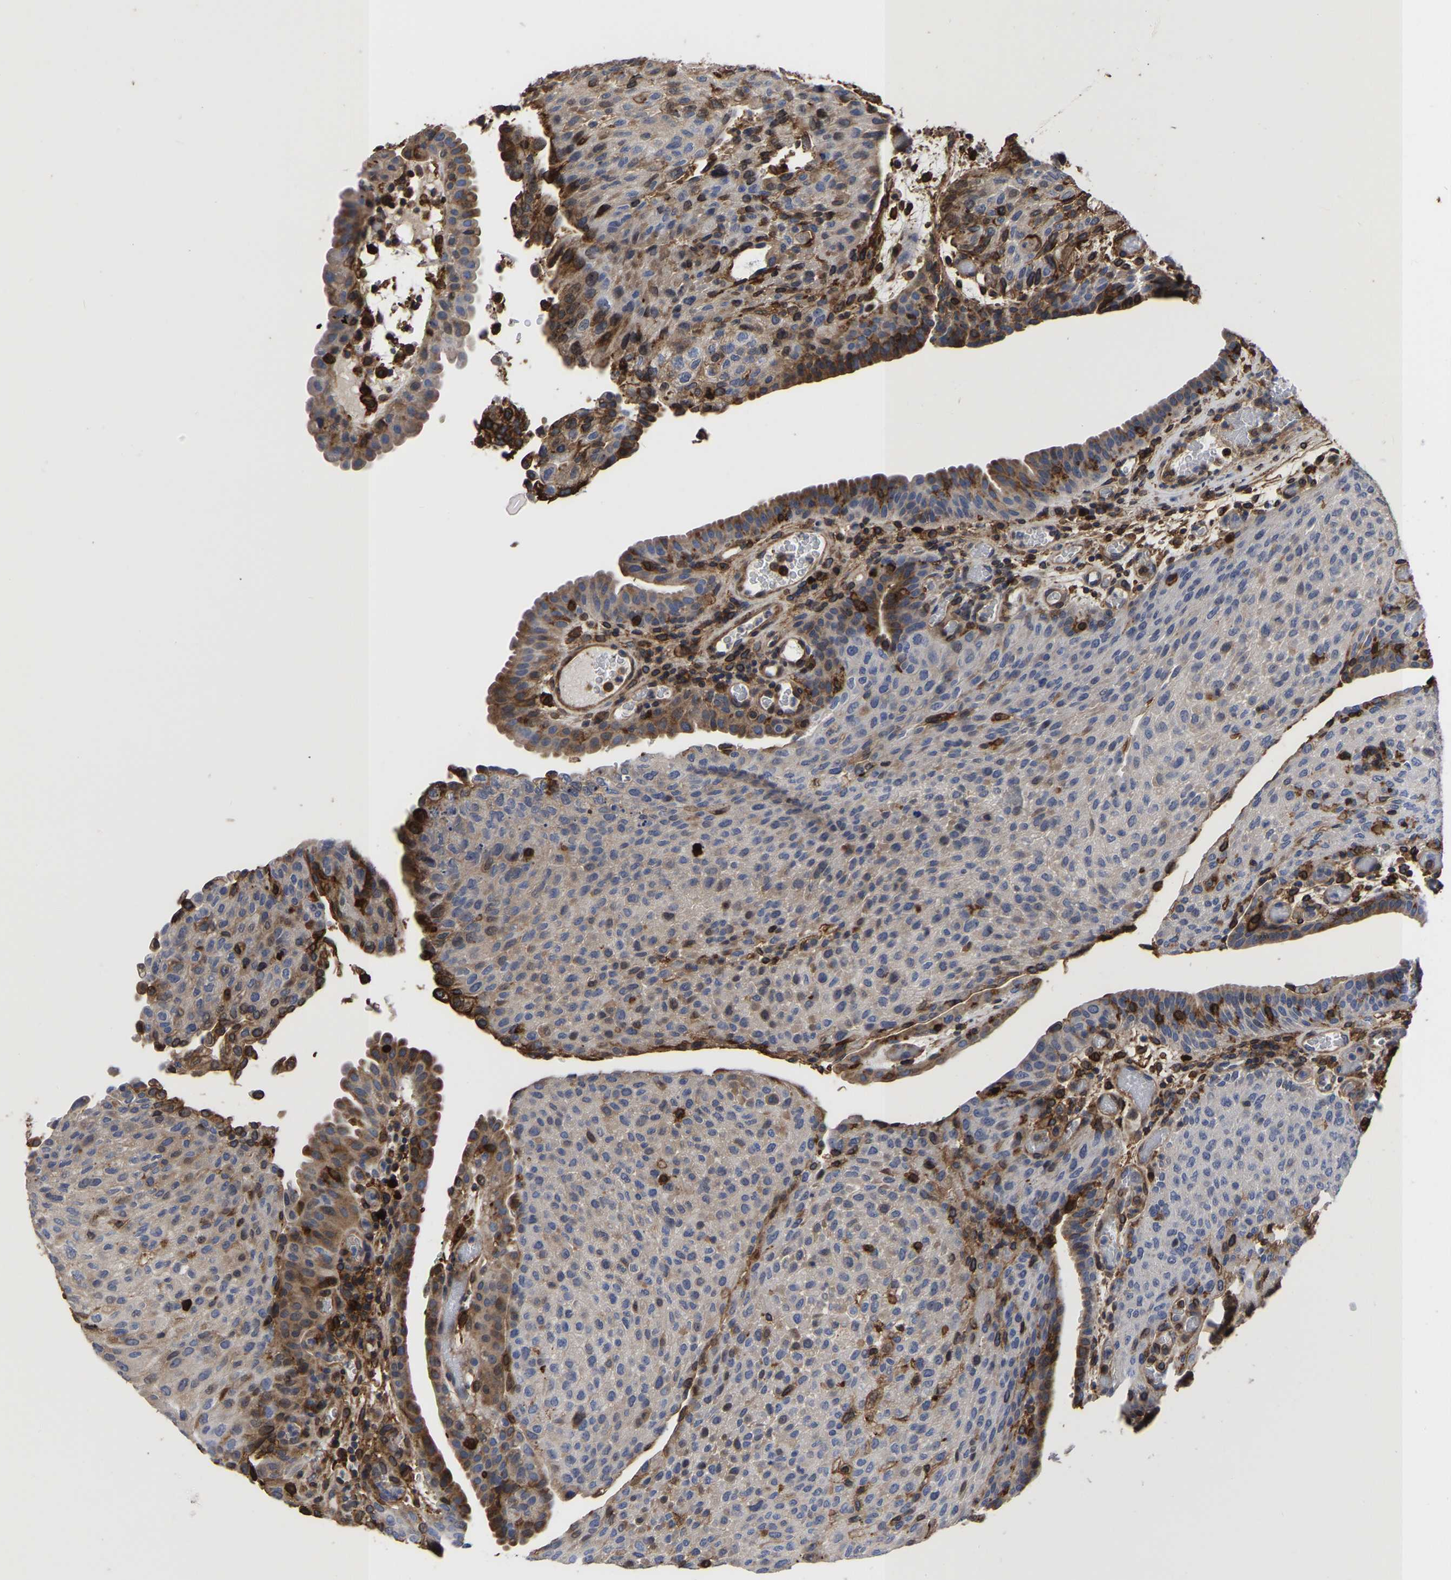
{"staining": {"intensity": "weak", "quantity": "<25%", "location": "cytoplasmic/membranous"}, "tissue": "urothelial cancer", "cell_type": "Tumor cells", "image_type": "cancer", "snomed": [{"axis": "morphology", "description": "Urothelial carcinoma, Low grade"}, {"axis": "morphology", "description": "Urothelial carcinoma, High grade"}, {"axis": "topography", "description": "Urinary bladder"}], "caption": "A micrograph of urothelial cancer stained for a protein displays no brown staining in tumor cells.", "gene": "LIF", "patient": {"sex": "male", "age": 35}}